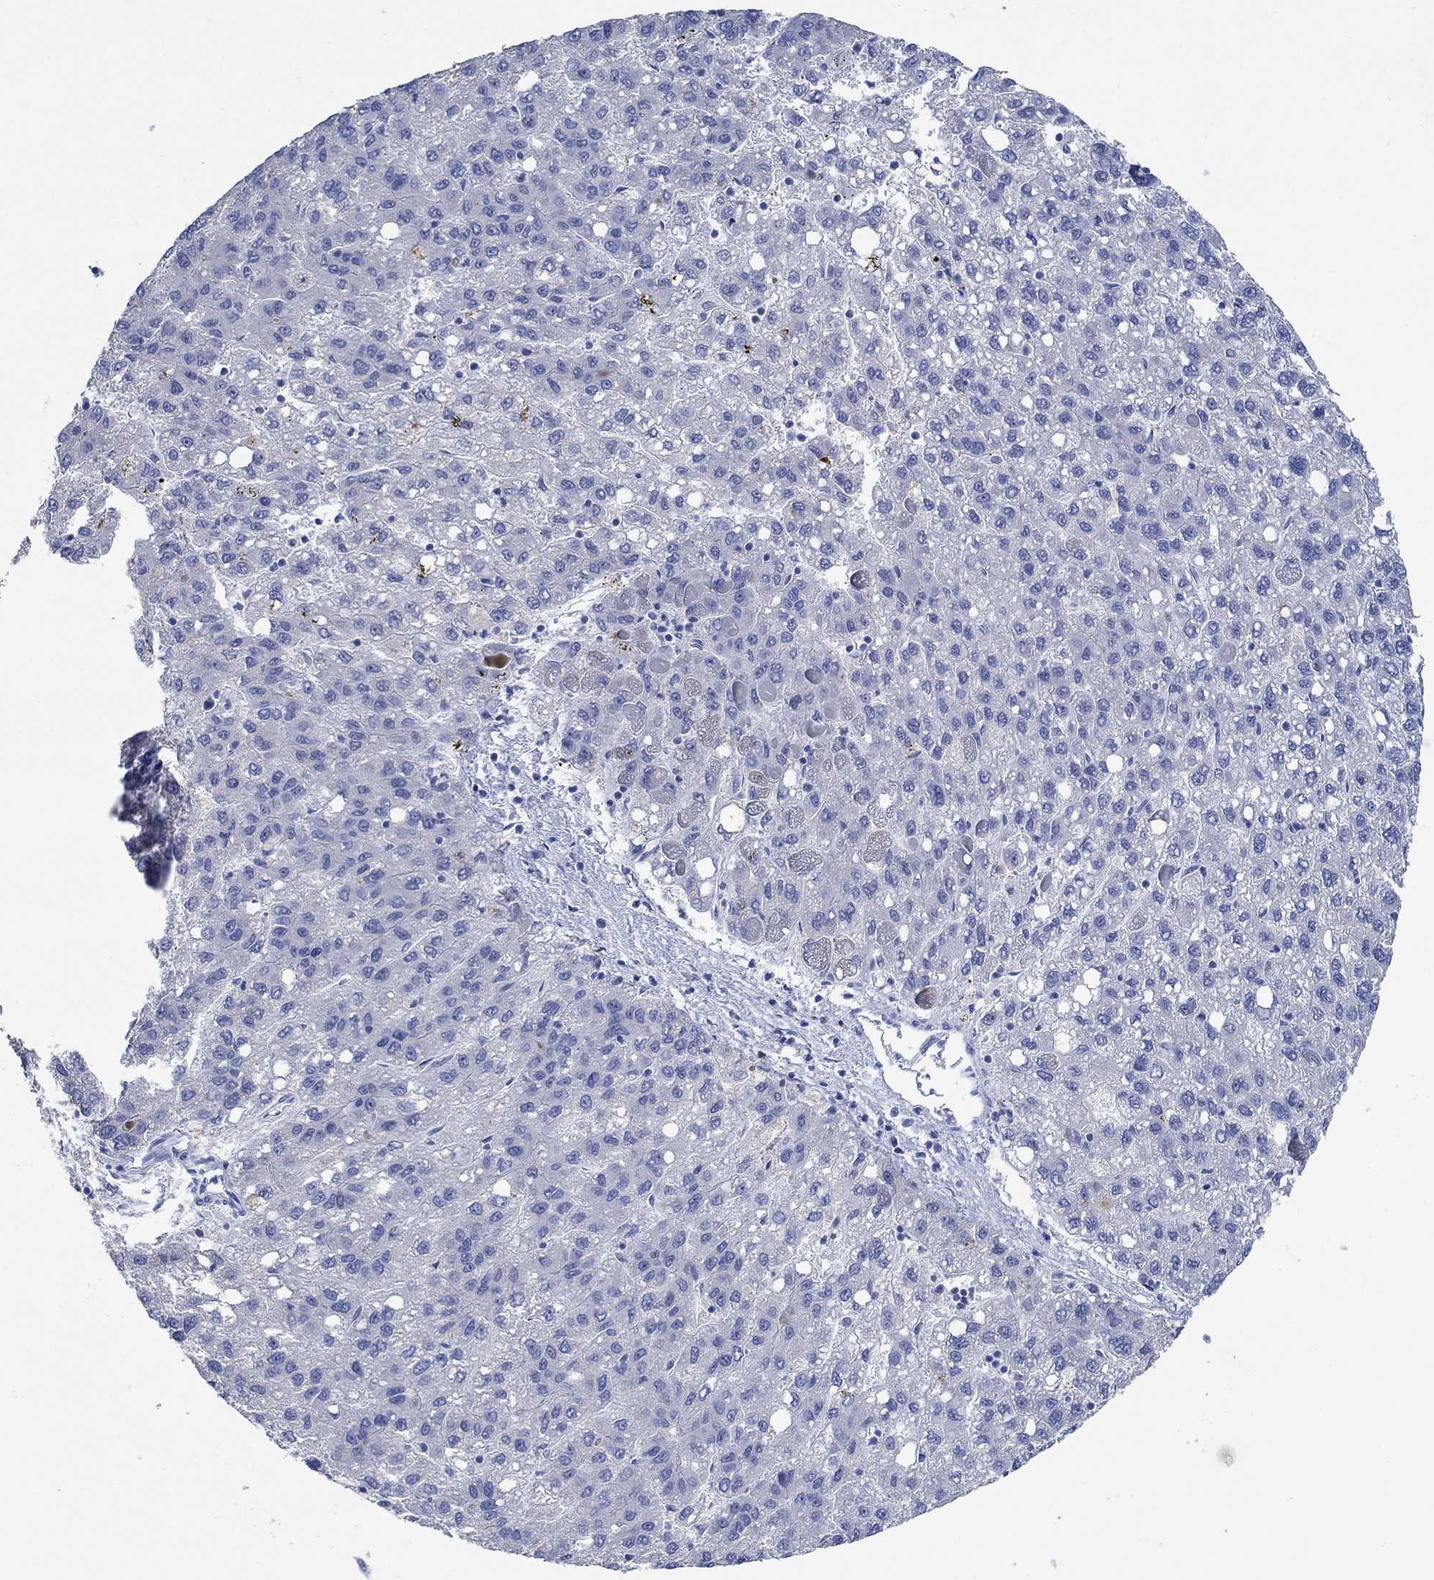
{"staining": {"intensity": "negative", "quantity": "none", "location": "none"}, "tissue": "liver cancer", "cell_type": "Tumor cells", "image_type": "cancer", "snomed": [{"axis": "morphology", "description": "Carcinoma, Hepatocellular, NOS"}, {"axis": "topography", "description": "Liver"}], "caption": "This histopathology image is of hepatocellular carcinoma (liver) stained with IHC to label a protein in brown with the nuclei are counter-stained blue. There is no positivity in tumor cells. The staining was performed using DAB to visualize the protein expression in brown, while the nuclei were stained in blue with hematoxylin (Magnification: 20x).", "gene": "PPP1R17", "patient": {"sex": "female", "age": 82}}